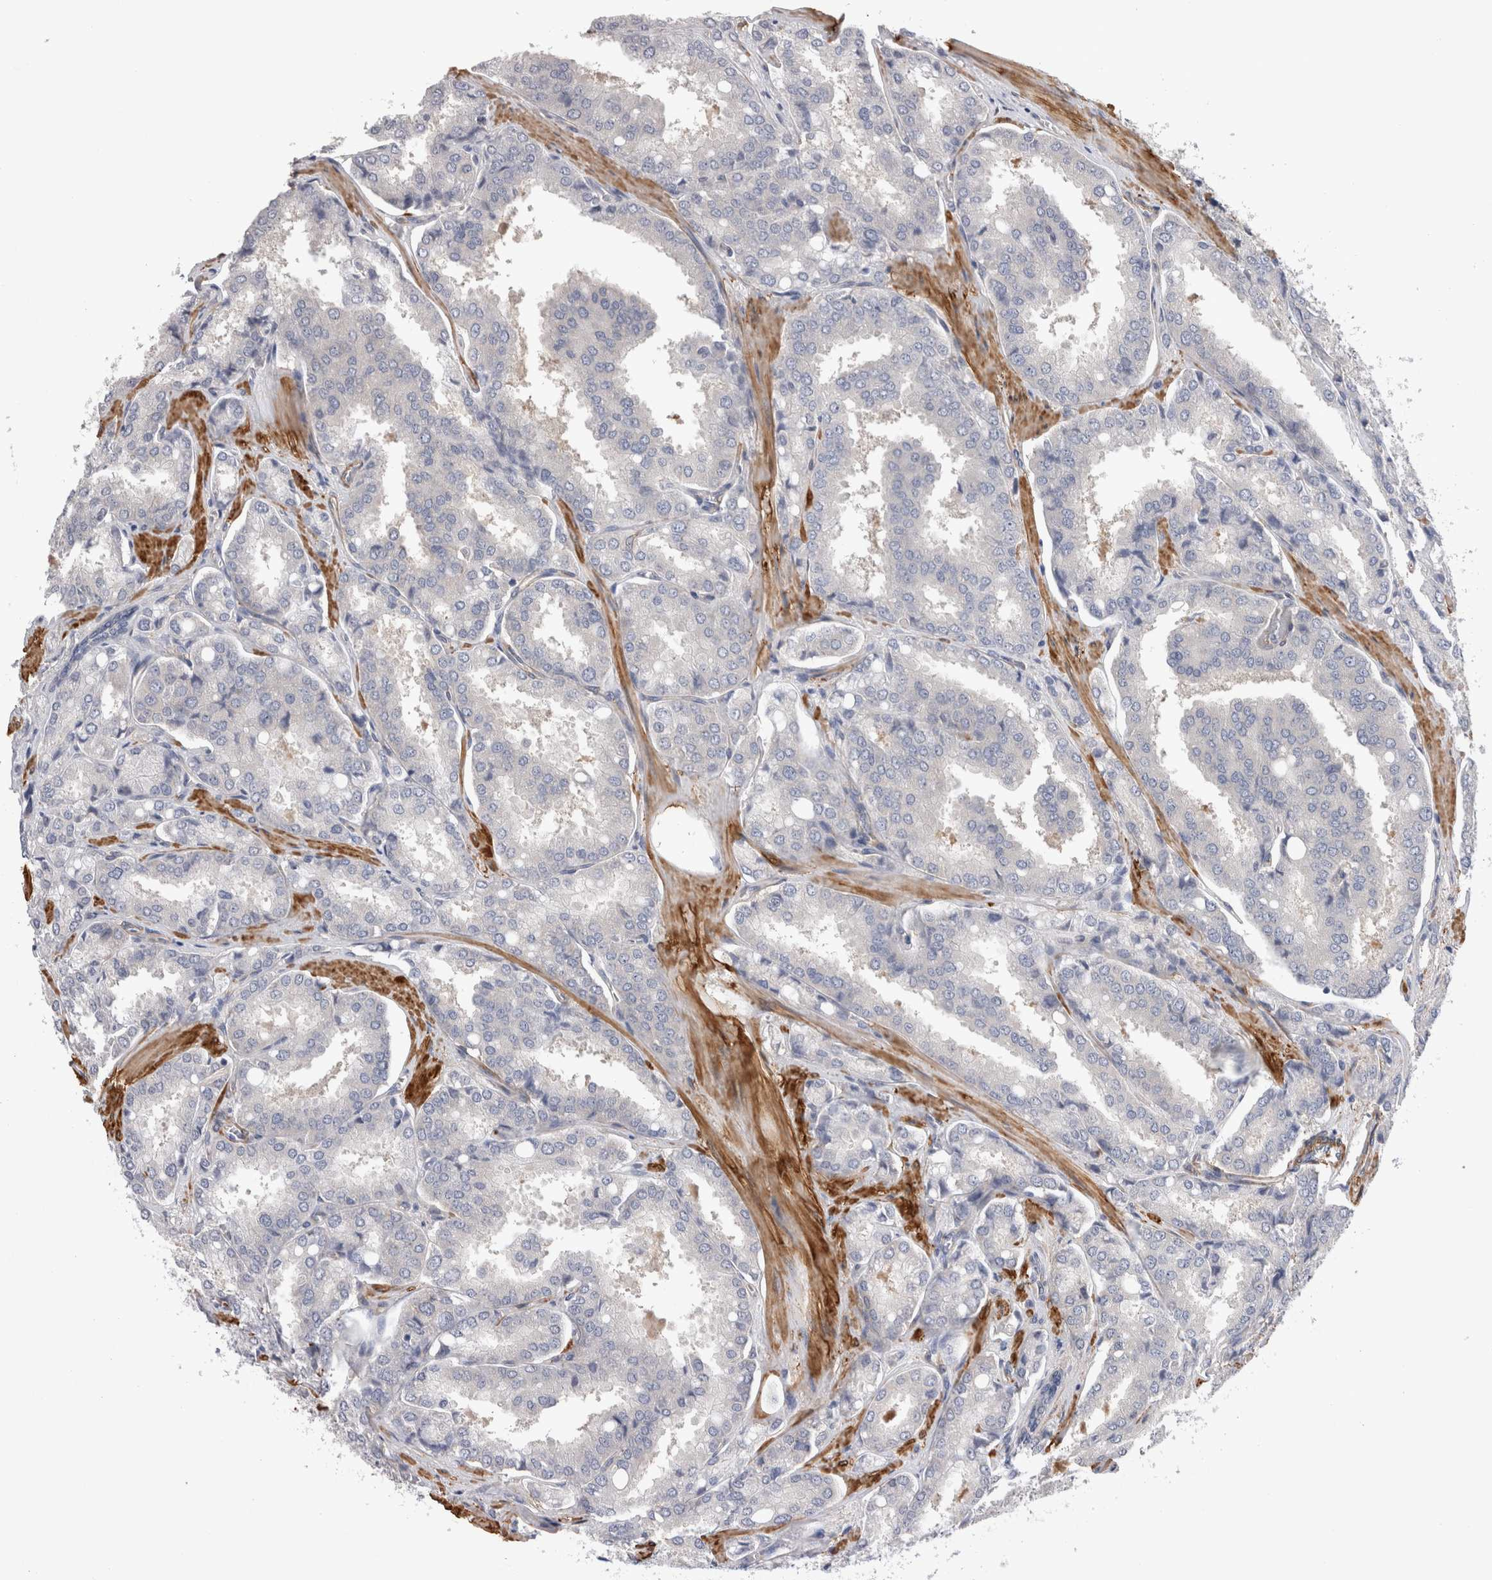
{"staining": {"intensity": "negative", "quantity": "none", "location": "none"}, "tissue": "prostate cancer", "cell_type": "Tumor cells", "image_type": "cancer", "snomed": [{"axis": "morphology", "description": "Adenocarcinoma, High grade"}, {"axis": "topography", "description": "Prostate"}], "caption": "The immunohistochemistry (IHC) histopathology image has no significant staining in tumor cells of adenocarcinoma (high-grade) (prostate) tissue.", "gene": "EPRS1", "patient": {"sex": "male", "age": 50}}